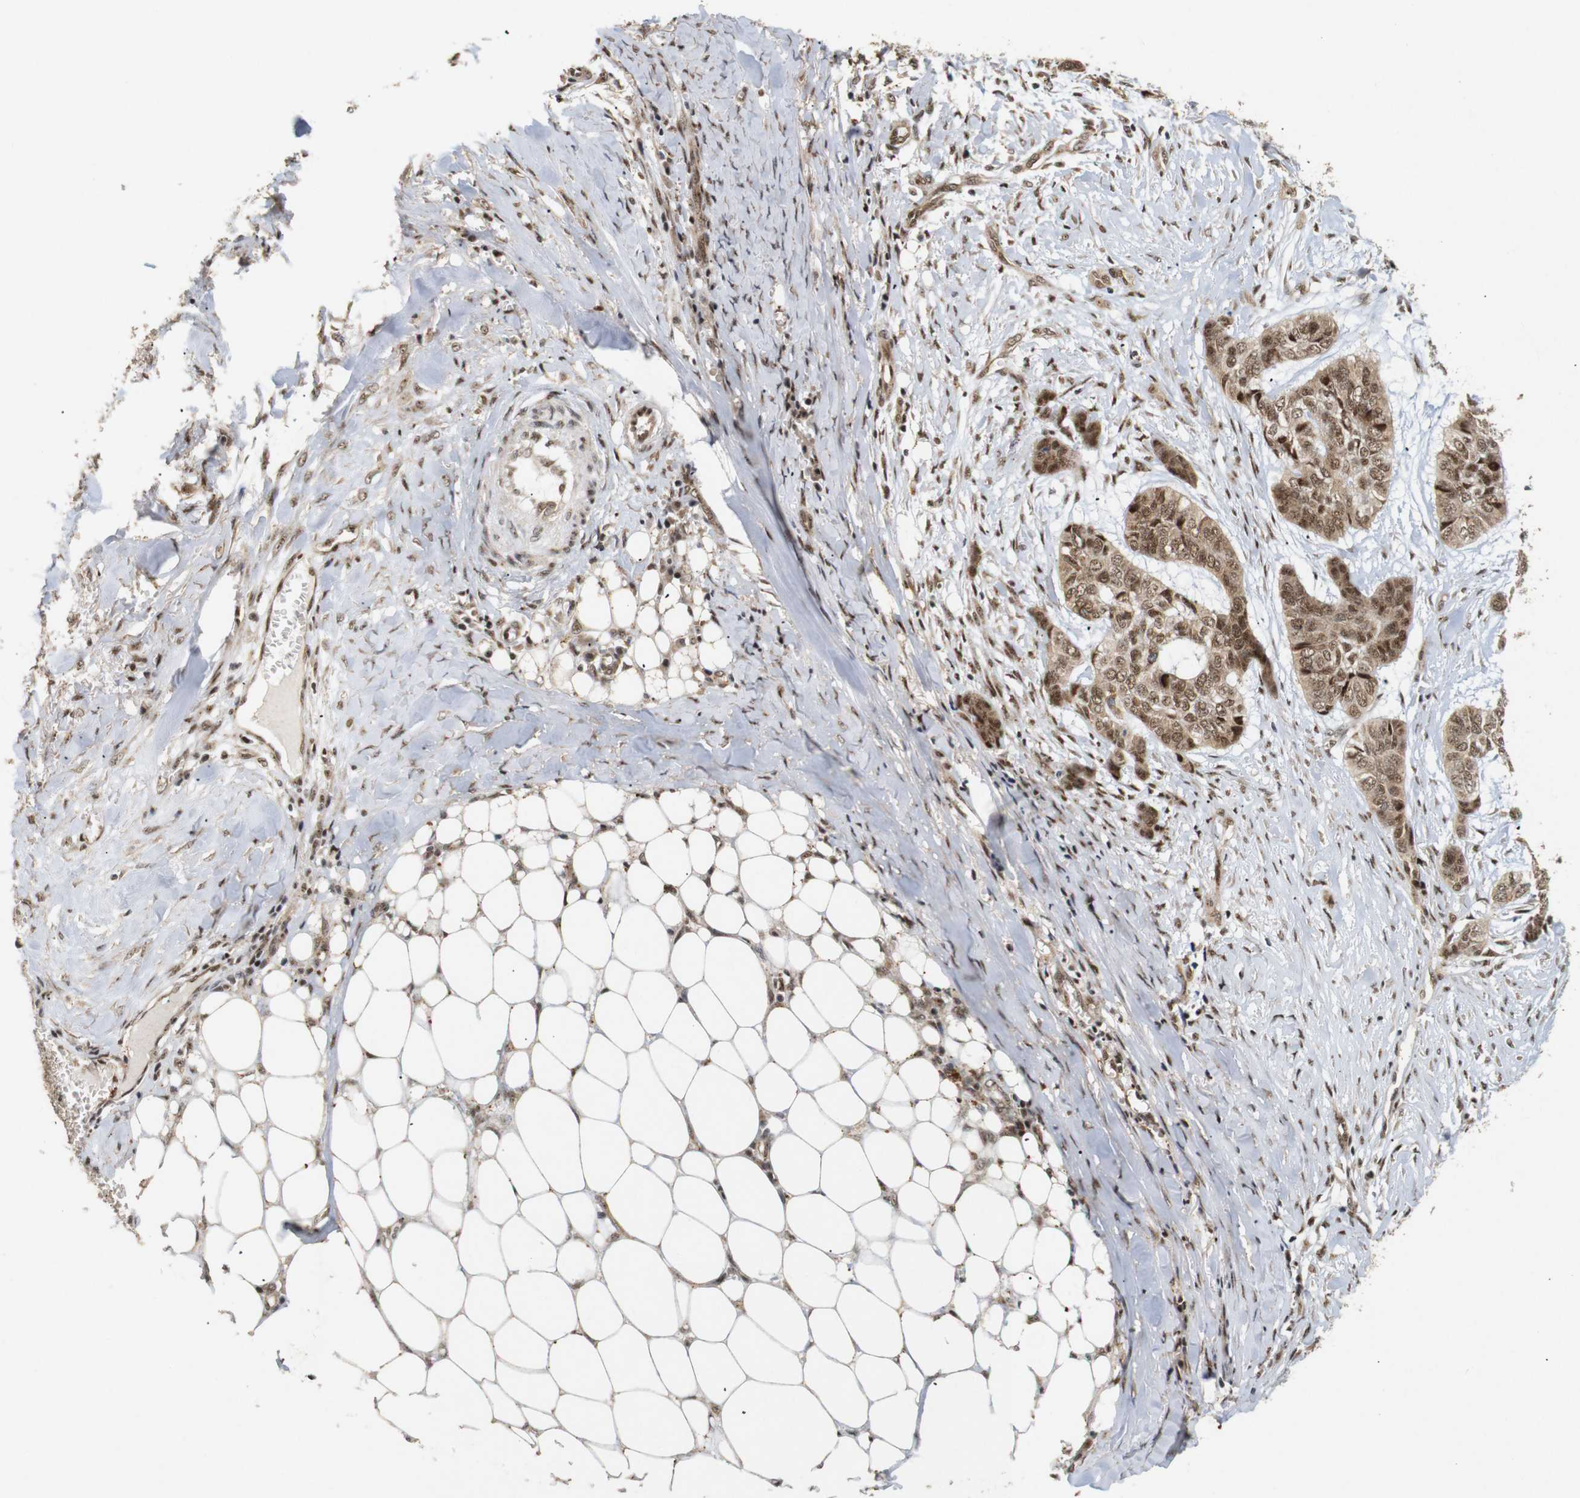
{"staining": {"intensity": "moderate", "quantity": ">75%", "location": "cytoplasmic/membranous,nuclear"}, "tissue": "skin cancer", "cell_type": "Tumor cells", "image_type": "cancer", "snomed": [{"axis": "morphology", "description": "Basal cell carcinoma"}, {"axis": "topography", "description": "Skin"}], "caption": "Protein staining shows moderate cytoplasmic/membranous and nuclear expression in about >75% of tumor cells in skin basal cell carcinoma. Ihc stains the protein in brown and the nuclei are stained blue.", "gene": "PYM1", "patient": {"sex": "female", "age": 64}}